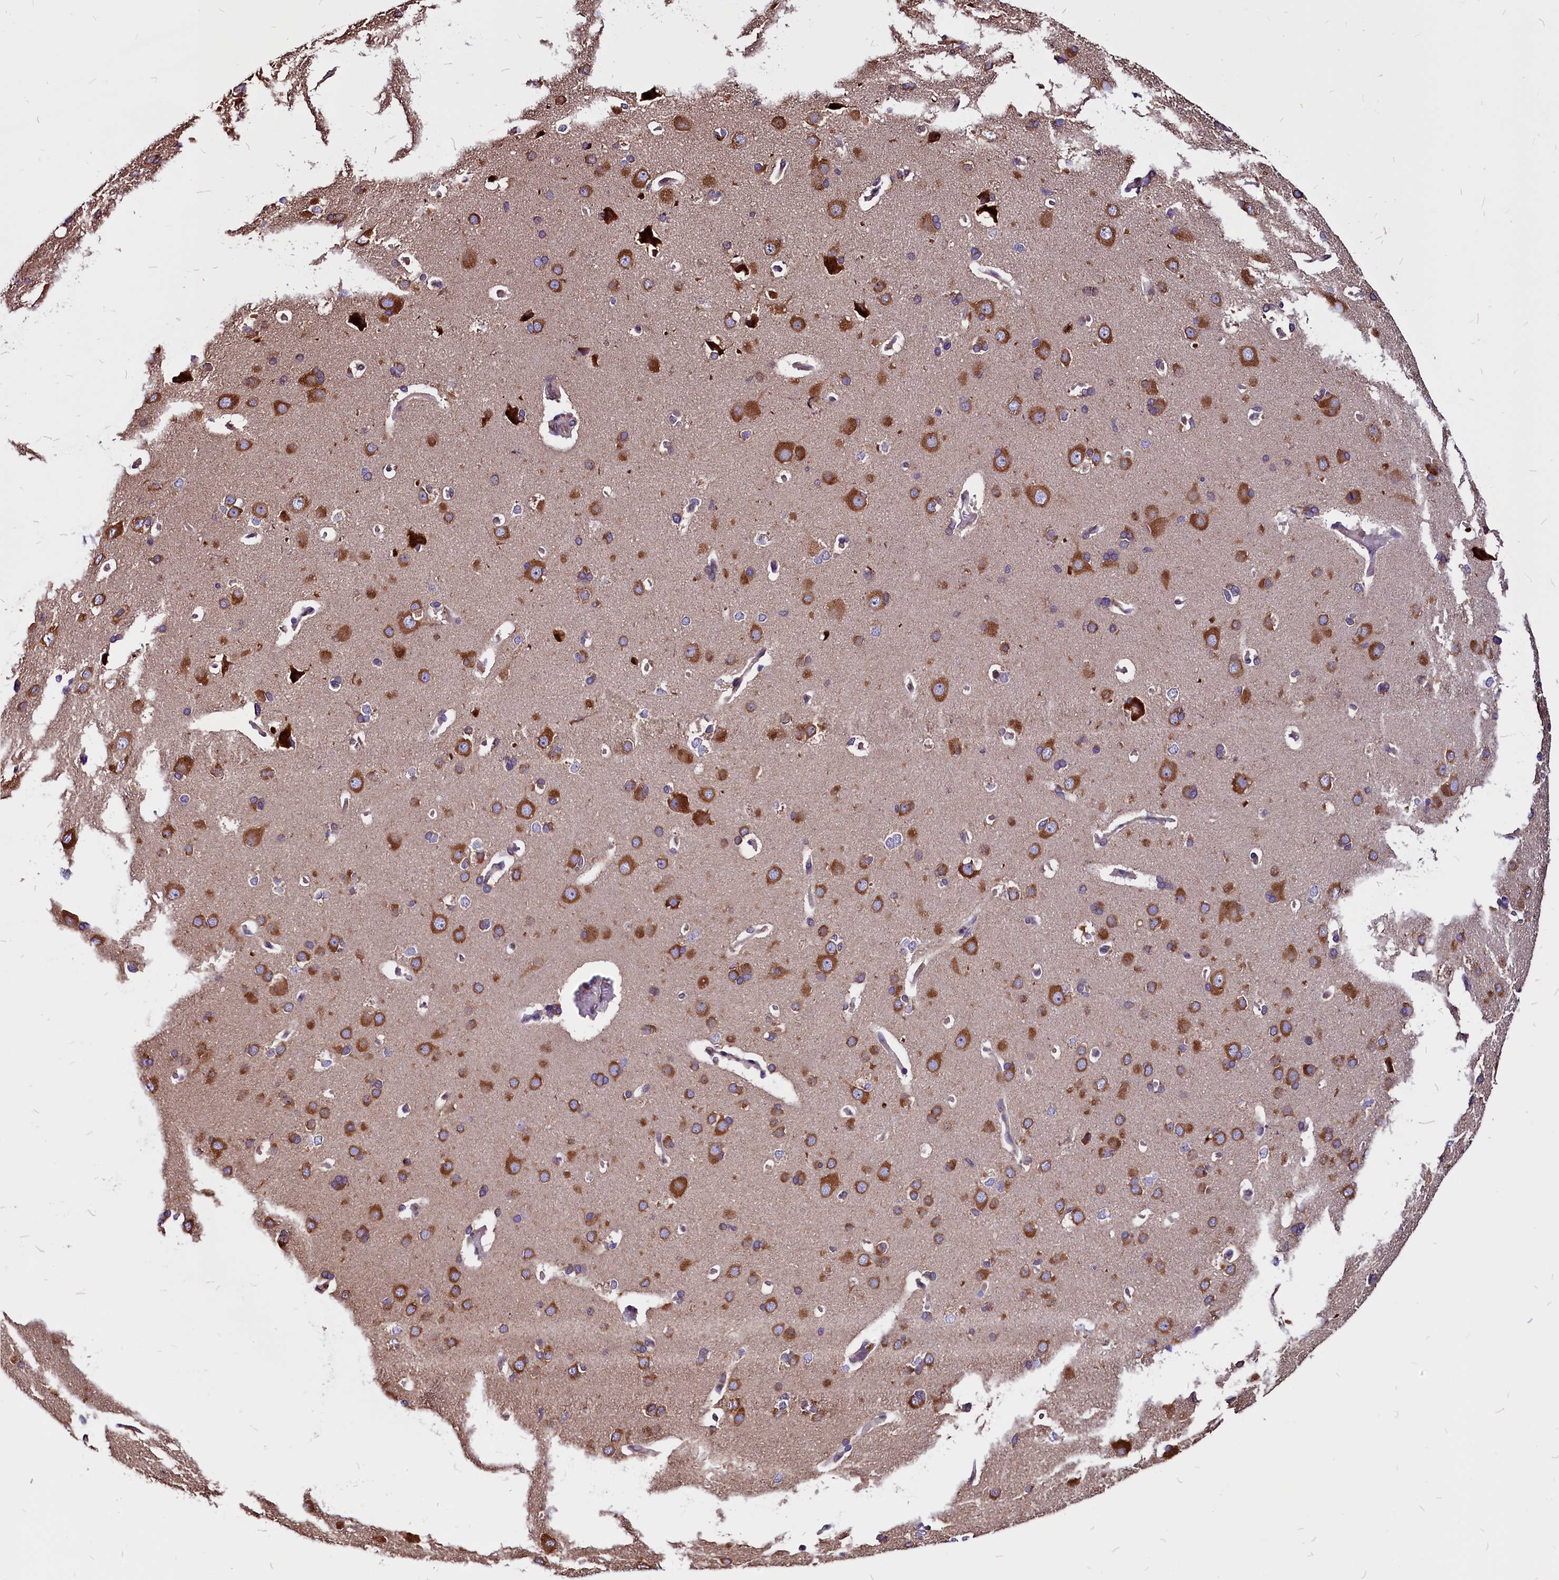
{"staining": {"intensity": "negative", "quantity": "none", "location": "none"}, "tissue": "cerebral cortex", "cell_type": "Endothelial cells", "image_type": "normal", "snomed": [{"axis": "morphology", "description": "Normal tissue, NOS"}, {"axis": "topography", "description": "Cerebral cortex"}], "caption": "A photomicrograph of cerebral cortex stained for a protein demonstrates no brown staining in endothelial cells. The staining is performed using DAB (3,3'-diaminobenzidine) brown chromogen with nuclei counter-stained in using hematoxylin.", "gene": "EIF3G", "patient": {"sex": "male", "age": 62}}